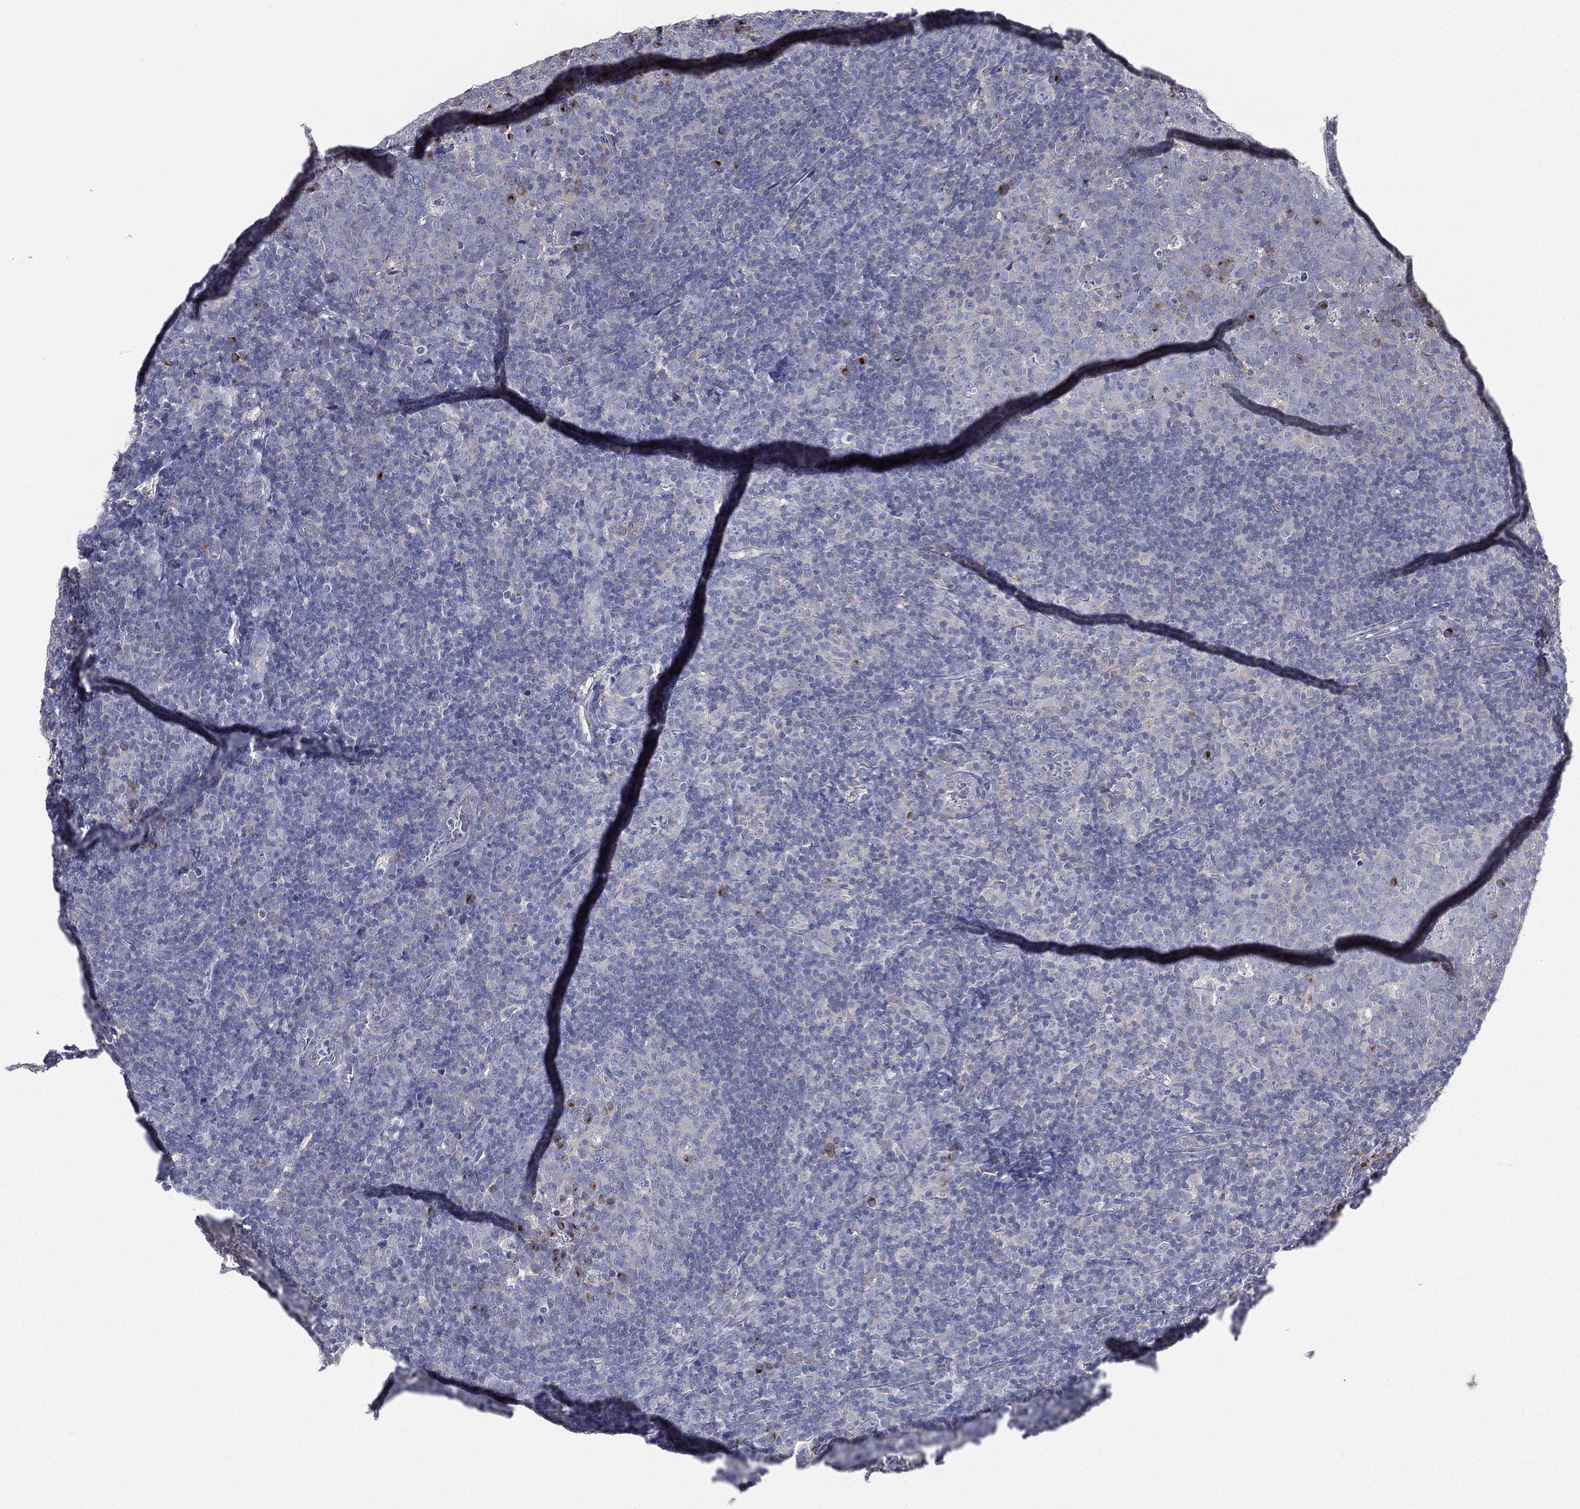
{"staining": {"intensity": "strong", "quantity": "<25%", "location": "cytoplasmic/membranous"}, "tissue": "tonsil", "cell_type": "Germinal center cells", "image_type": "normal", "snomed": [{"axis": "morphology", "description": "Normal tissue, NOS"}, {"axis": "topography", "description": "Tonsil"}], "caption": "Immunohistochemistry image of unremarkable human tonsil stained for a protein (brown), which displays medium levels of strong cytoplasmic/membranous positivity in about <25% of germinal center cells.", "gene": "ATP8A2", "patient": {"sex": "female", "age": 5}}